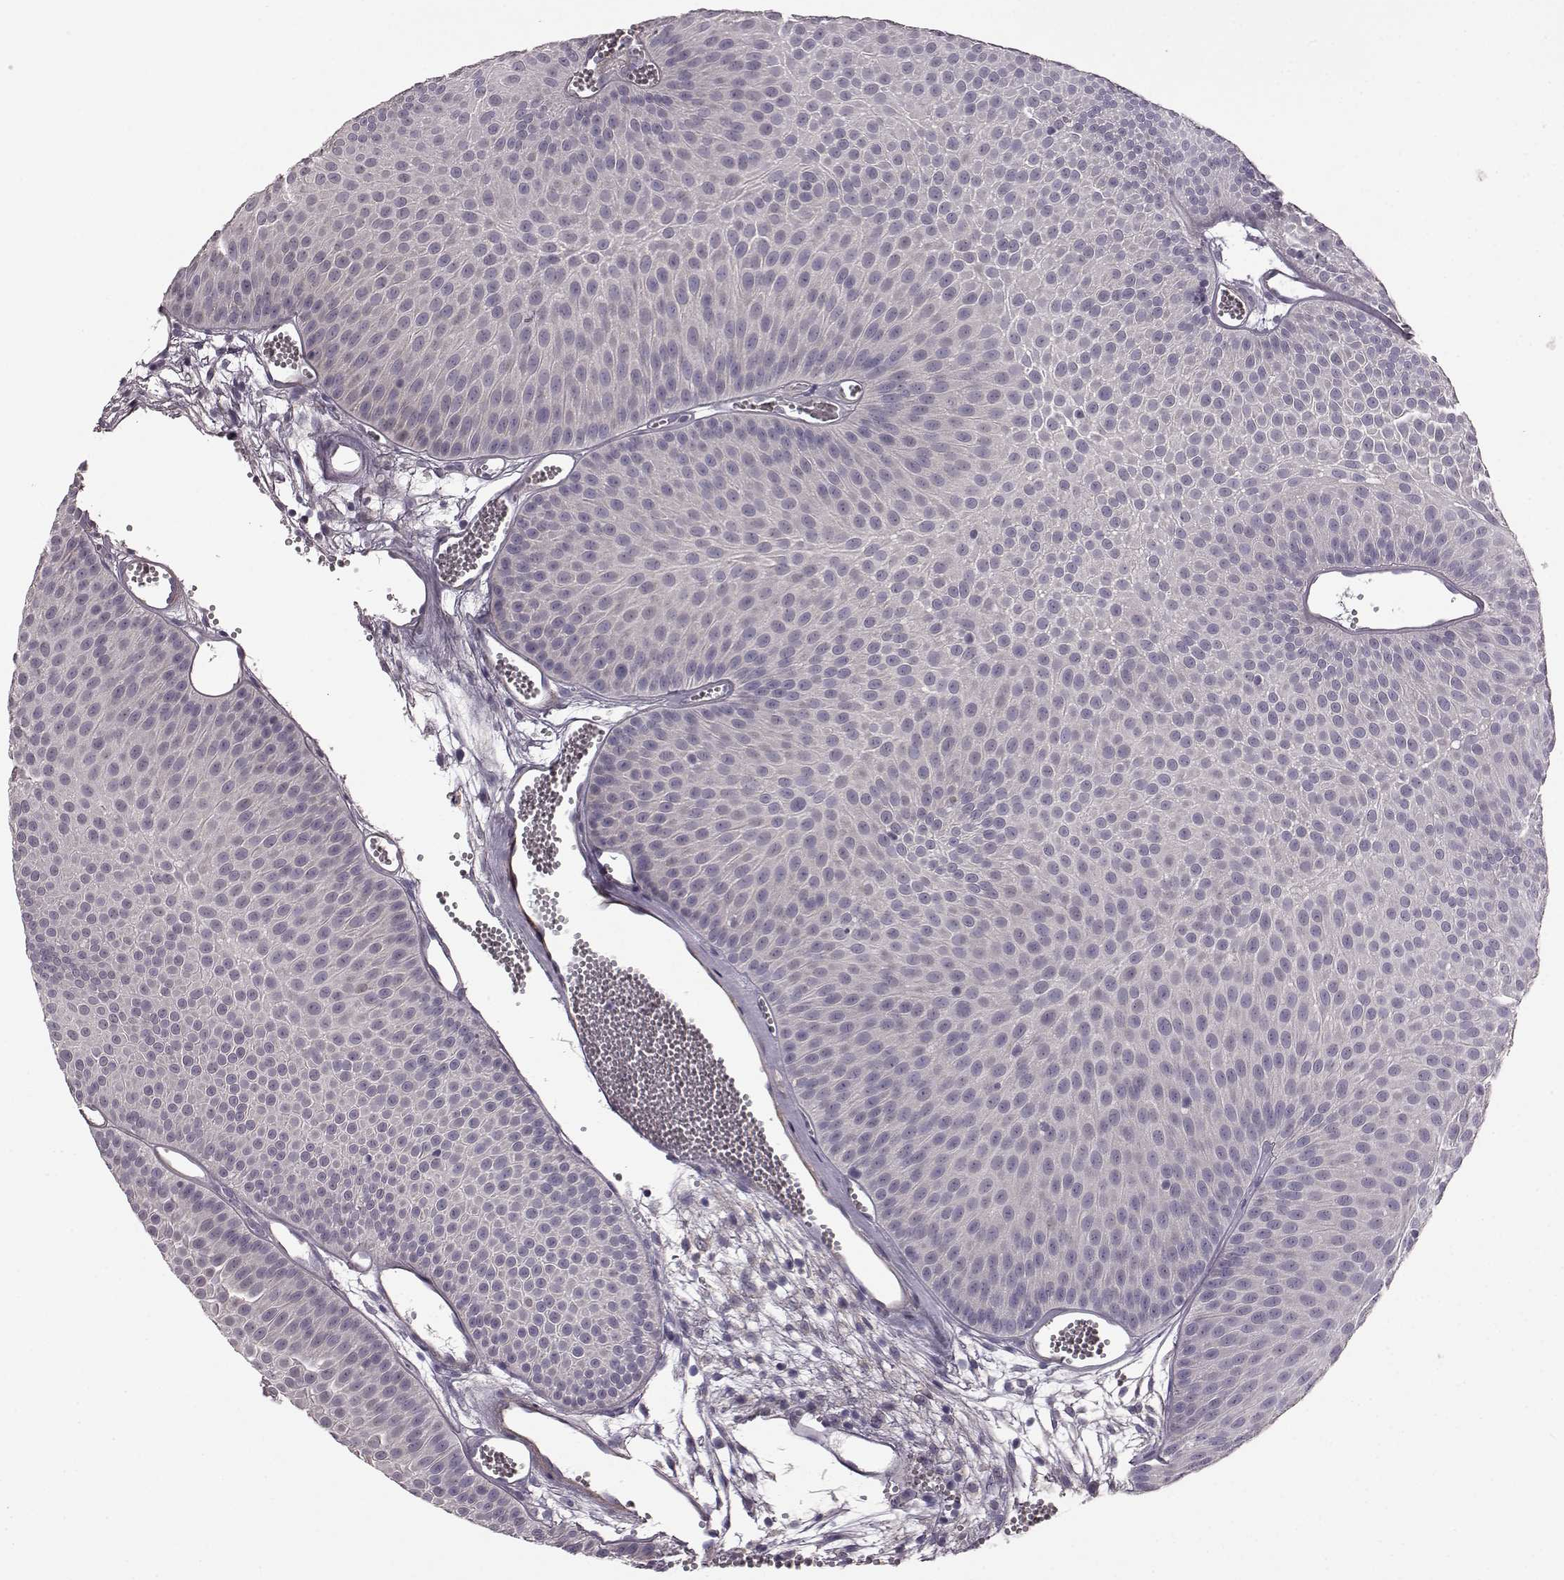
{"staining": {"intensity": "negative", "quantity": "none", "location": "none"}, "tissue": "urothelial cancer", "cell_type": "Tumor cells", "image_type": "cancer", "snomed": [{"axis": "morphology", "description": "Urothelial carcinoma, Low grade"}, {"axis": "topography", "description": "Urinary bladder"}], "caption": "High magnification brightfield microscopy of urothelial carcinoma (low-grade) stained with DAB (brown) and counterstained with hematoxylin (blue): tumor cells show no significant expression. The staining is performed using DAB (3,3'-diaminobenzidine) brown chromogen with nuclei counter-stained in using hematoxylin.", "gene": "GRK1", "patient": {"sex": "male", "age": 52}}